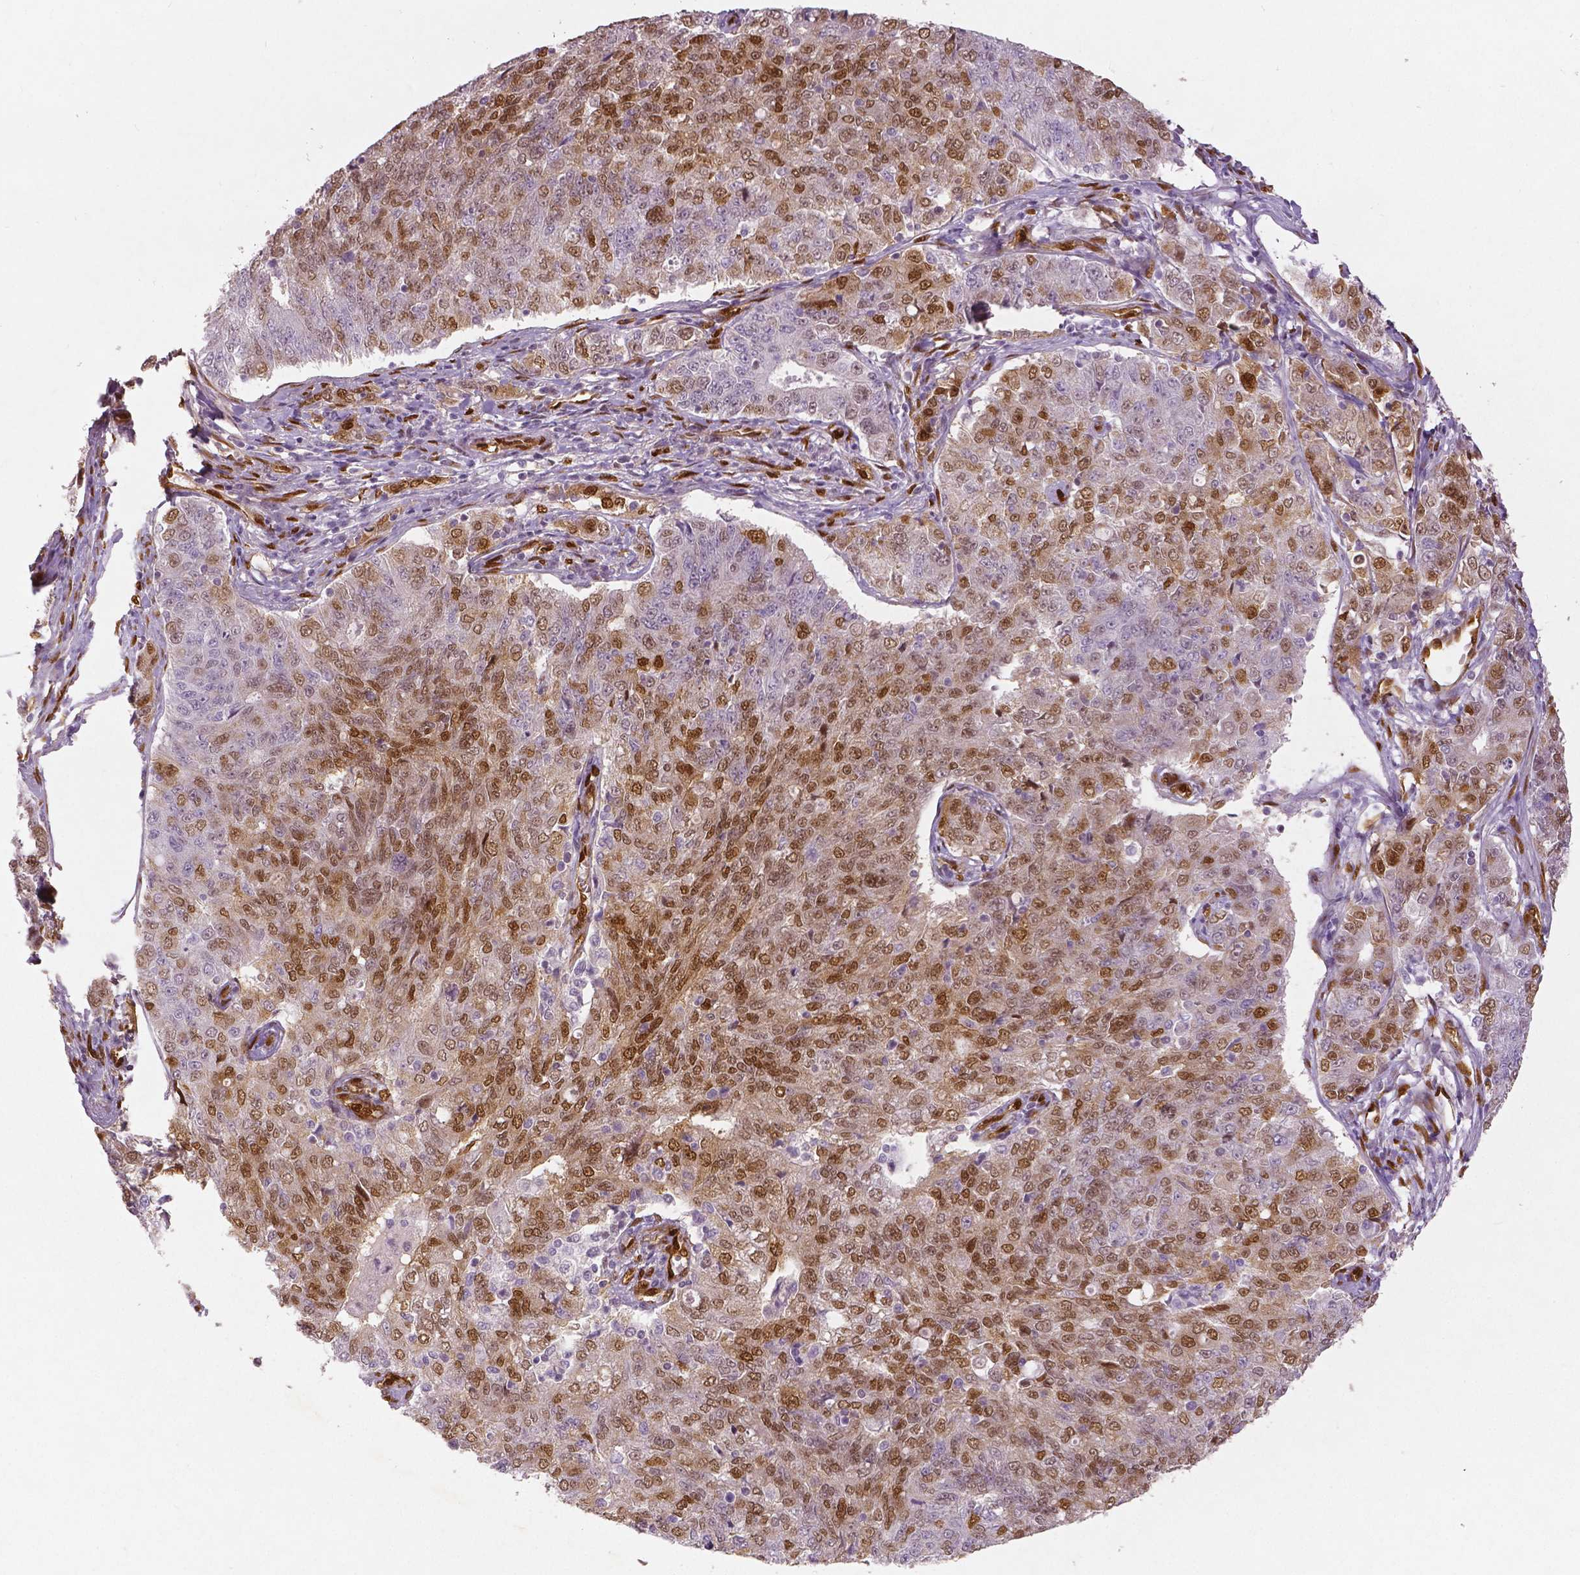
{"staining": {"intensity": "moderate", "quantity": ">75%", "location": "cytoplasmic/membranous,nuclear"}, "tissue": "endometrial cancer", "cell_type": "Tumor cells", "image_type": "cancer", "snomed": [{"axis": "morphology", "description": "Adenocarcinoma, NOS"}, {"axis": "topography", "description": "Endometrium"}], "caption": "Protein staining of endometrial adenocarcinoma tissue reveals moderate cytoplasmic/membranous and nuclear expression in approximately >75% of tumor cells.", "gene": "WWTR1", "patient": {"sex": "female", "age": 43}}